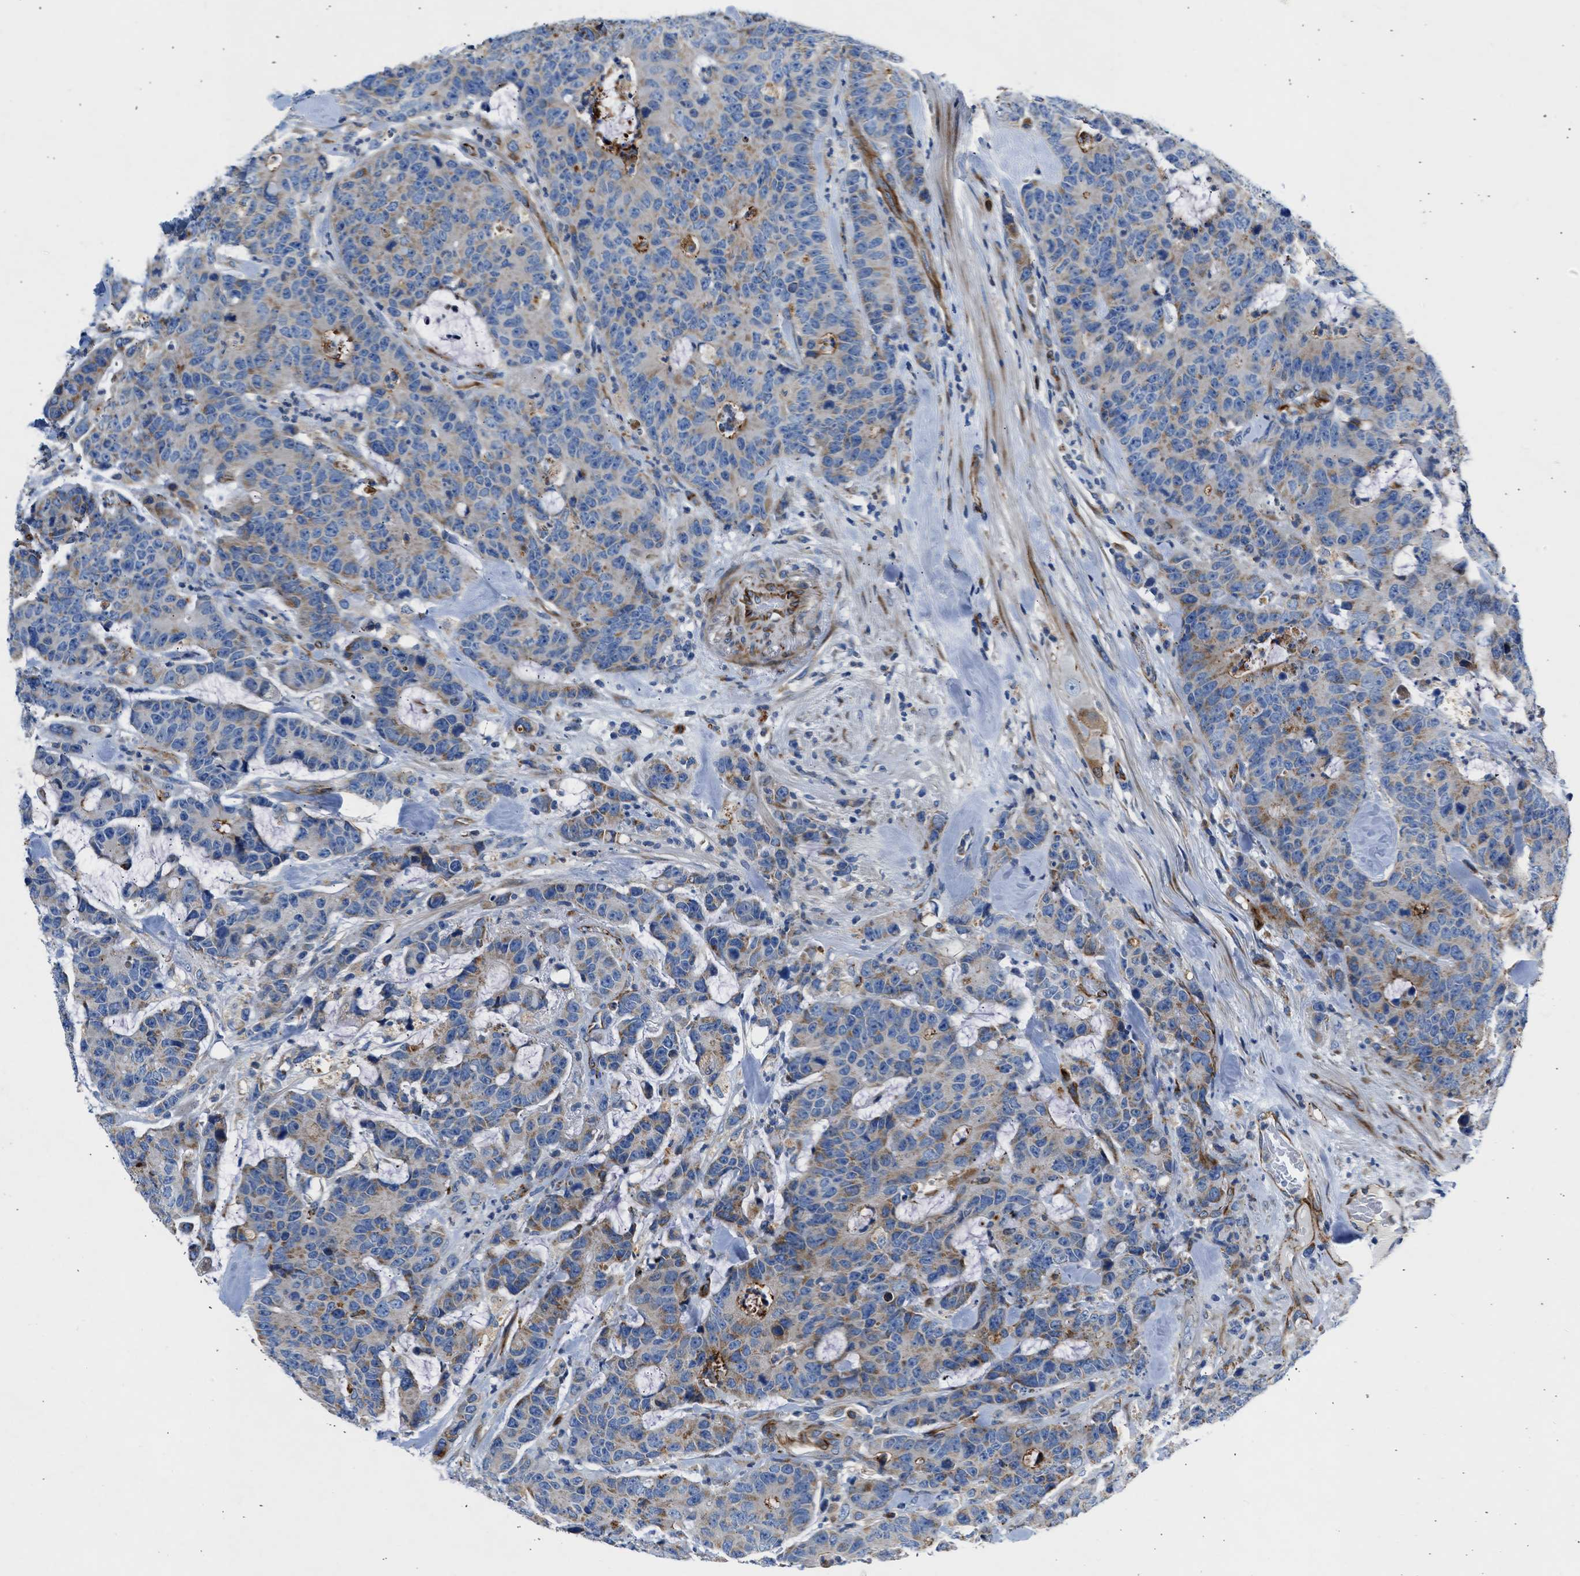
{"staining": {"intensity": "weak", "quantity": "25%-75%", "location": "cytoplasmic/membranous"}, "tissue": "colorectal cancer", "cell_type": "Tumor cells", "image_type": "cancer", "snomed": [{"axis": "morphology", "description": "Adenocarcinoma, NOS"}, {"axis": "topography", "description": "Colon"}], "caption": "Colorectal cancer was stained to show a protein in brown. There is low levels of weak cytoplasmic/membranous positivity in about 25%-75% of tumor cells.", "gene": "ULK4", "patient": {"sex": "female", "age": 86}}